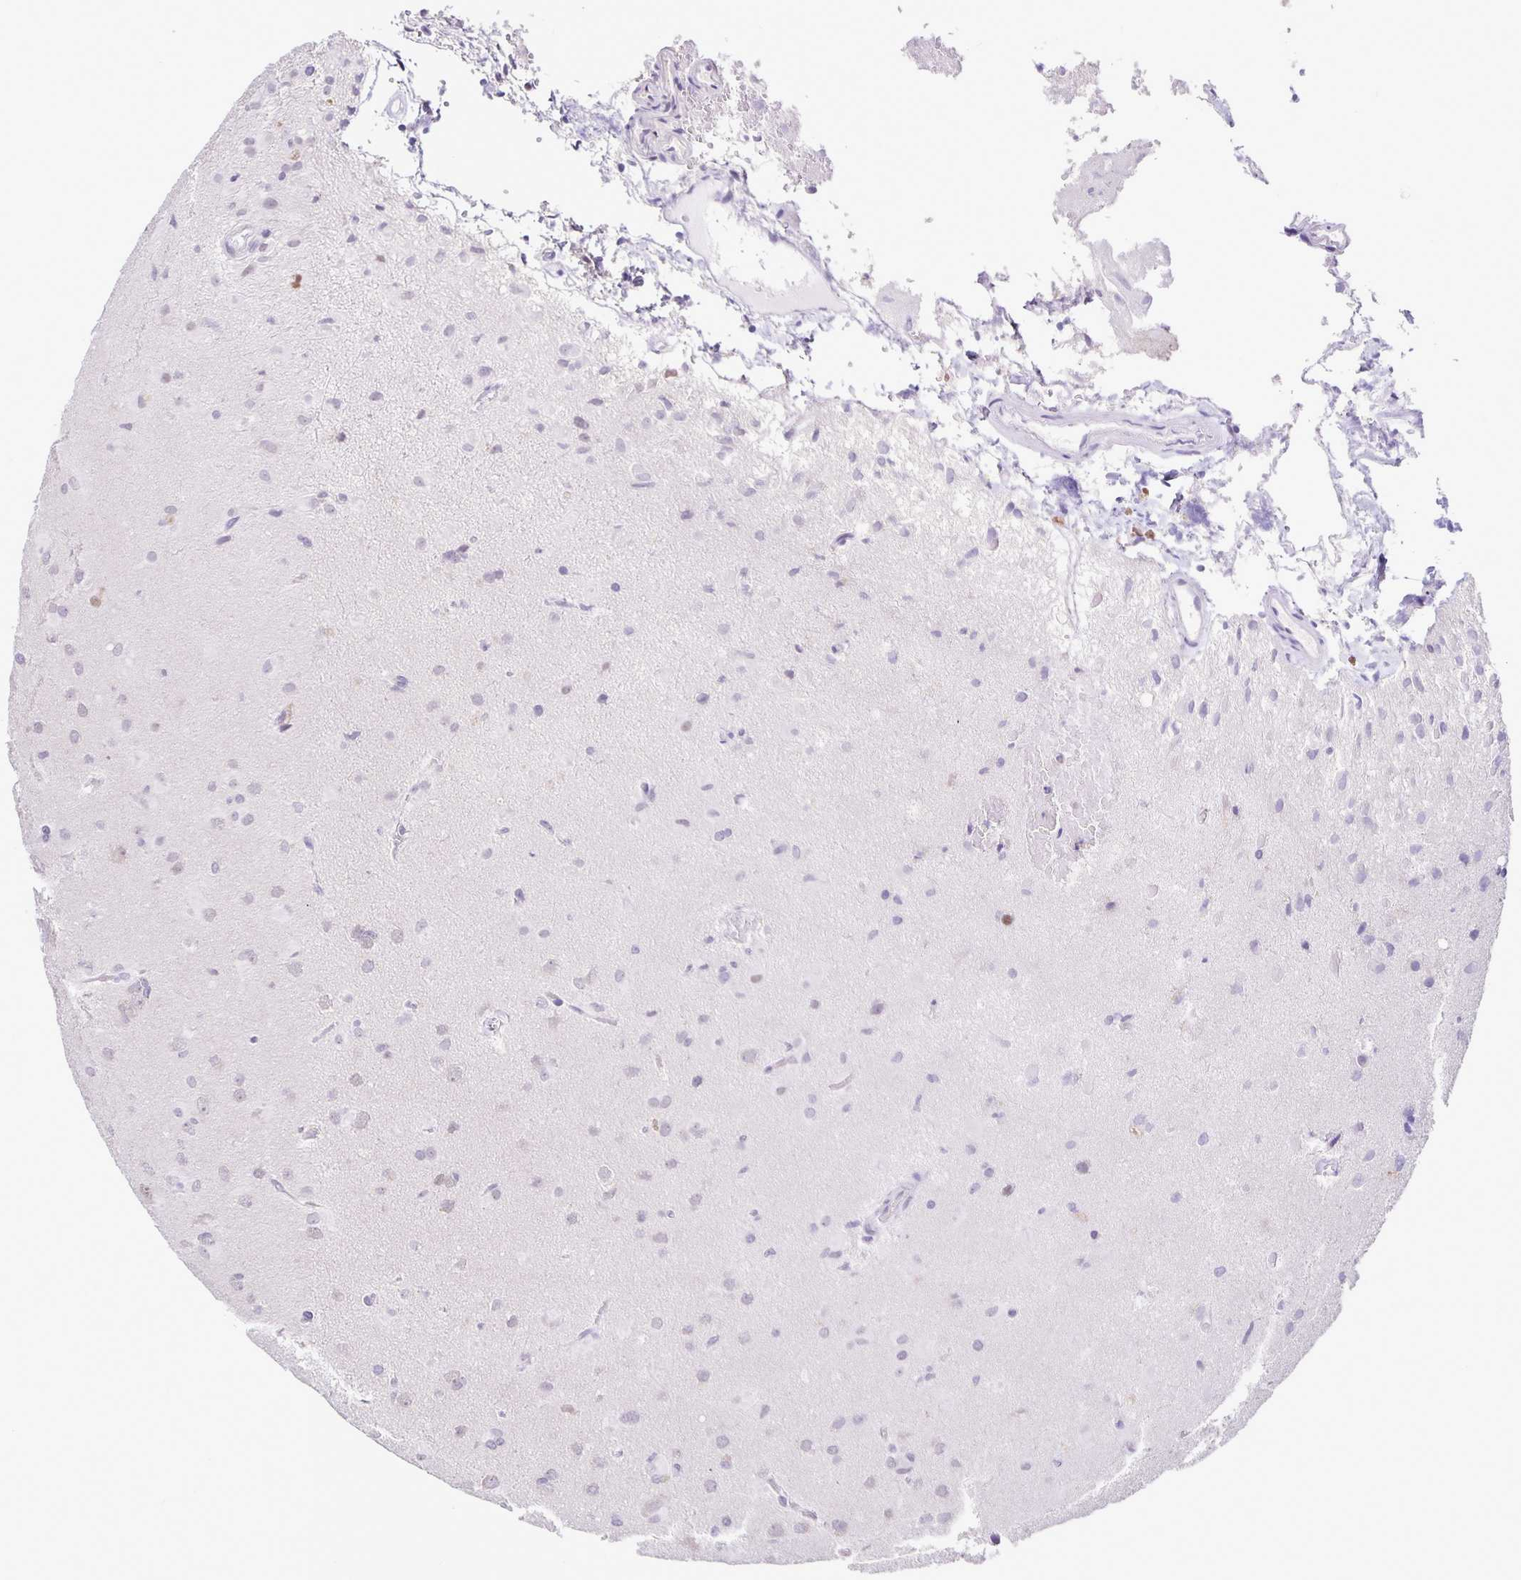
{"staining": {"intensity": "negative", "quantity": "none", "location": "none"}, "tissue": "glioma", "cell_type": "Tumor cells", "image_type": "cancer", "snomed": [{"axis": "morphology", "description": "Glioma, malignant, Low grade"}, {"axis": "topography", "description": "Brain"}], "caption": "Immunohistochemical staining of malignant glioma (low-grade) demonstrates no significant staining in tumor cells.", "gene": "FOSL2", "patient": {"sex": "male", "age": 58}}